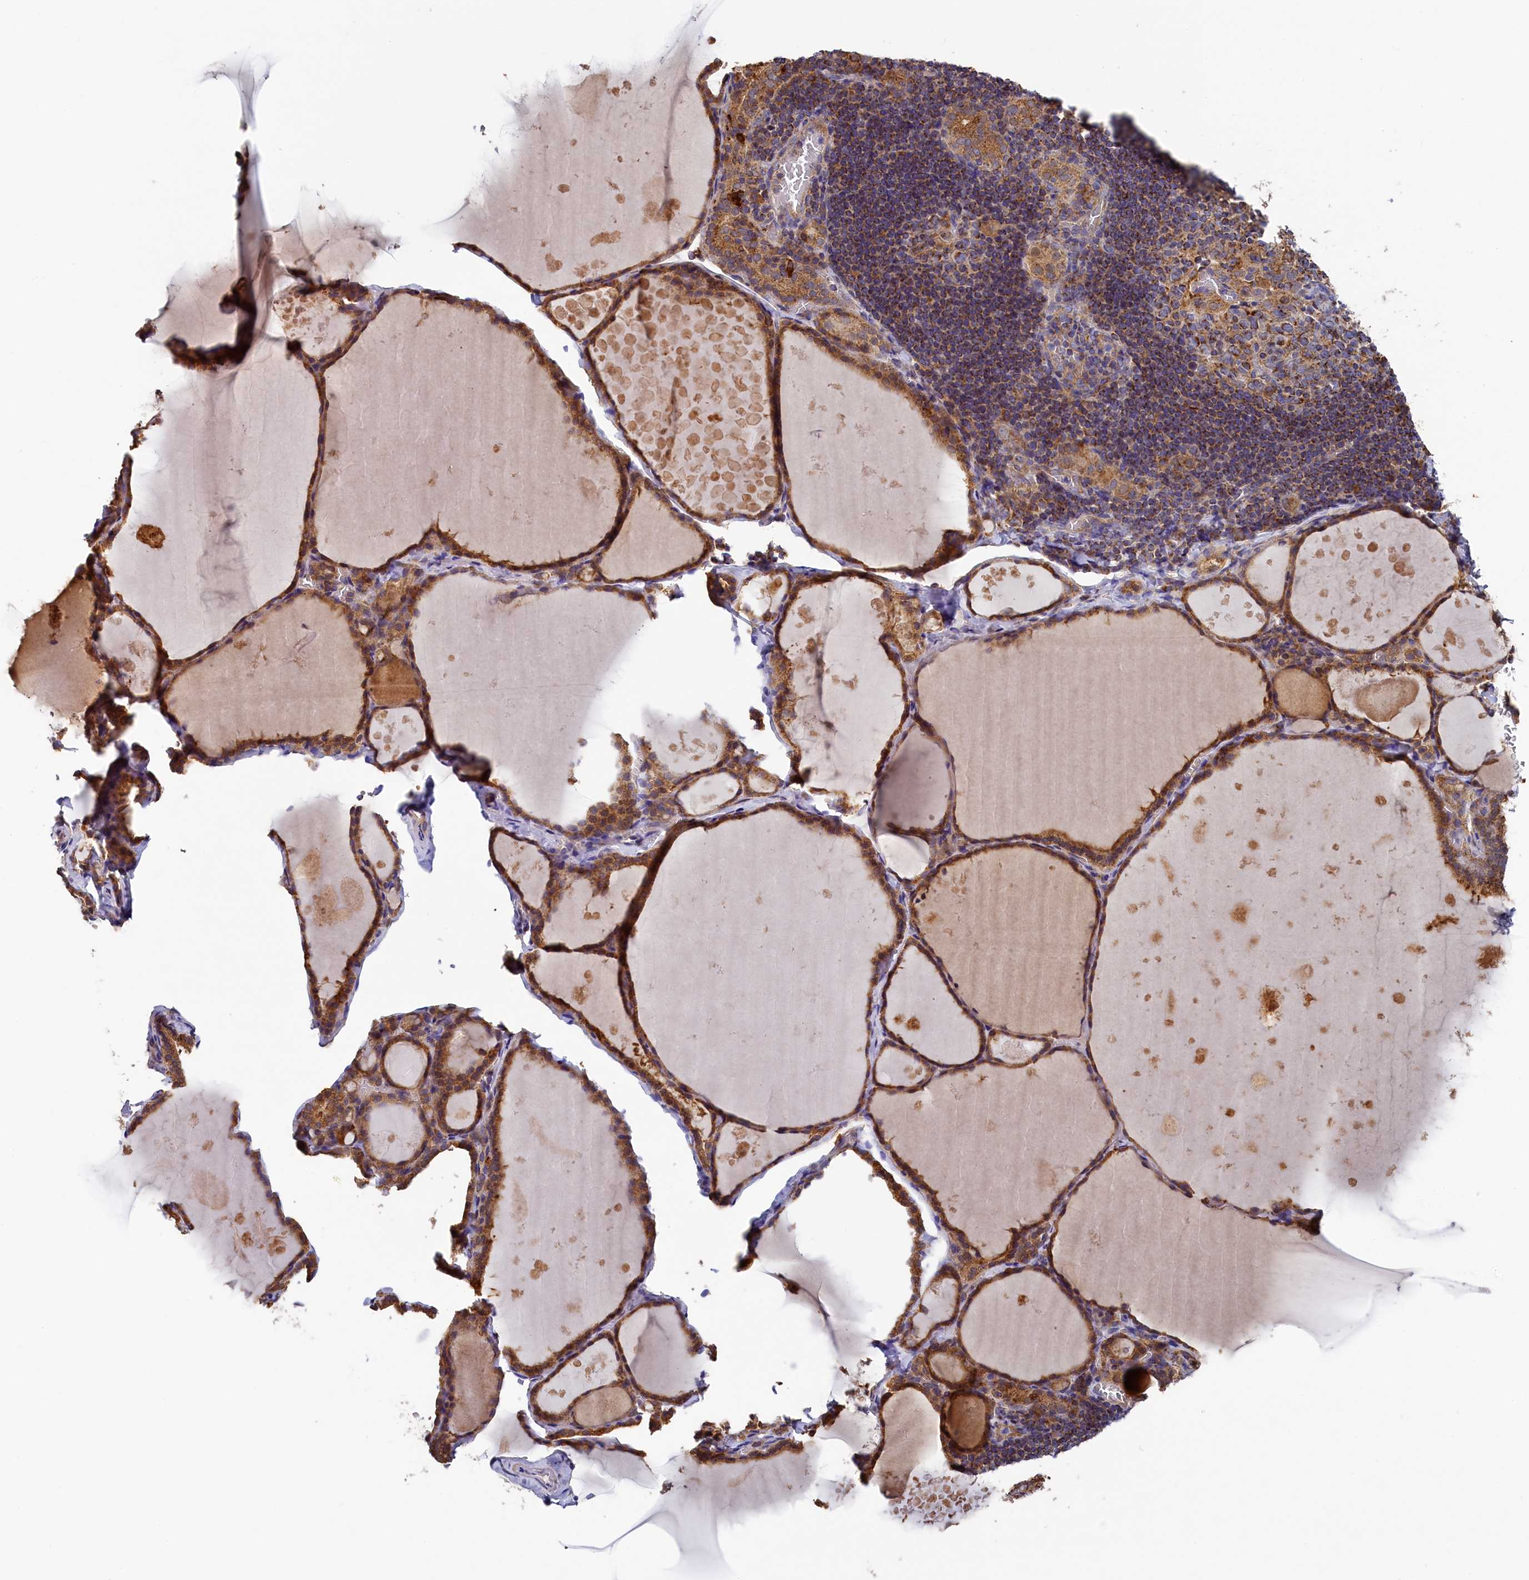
{"staining": {"intensity": "moderate", "quantity": ">75%", "location": "cytoplasmic/membranous"}, "tissue": "thyroid gland", "cell_type": "Glandular cells", "image_type": "normal", "snomed": [{"axis": "morphology", "description": "Normal tissue, NOS"}, {"axis": "topography", "description": "Thyroid gland"}], "caption": "Immunohistochemistry of unremarkable thyroid gland shows medium levels of moderate cytoplasmic/membranous expression in about >75% of glandular cells. (Stains: DAB in brown, nuclei in blue, Microscopy: brightfield microscopy at high magnification).", "gene": "SEC31B", "patient": {"sex": "male", "age": 56}}